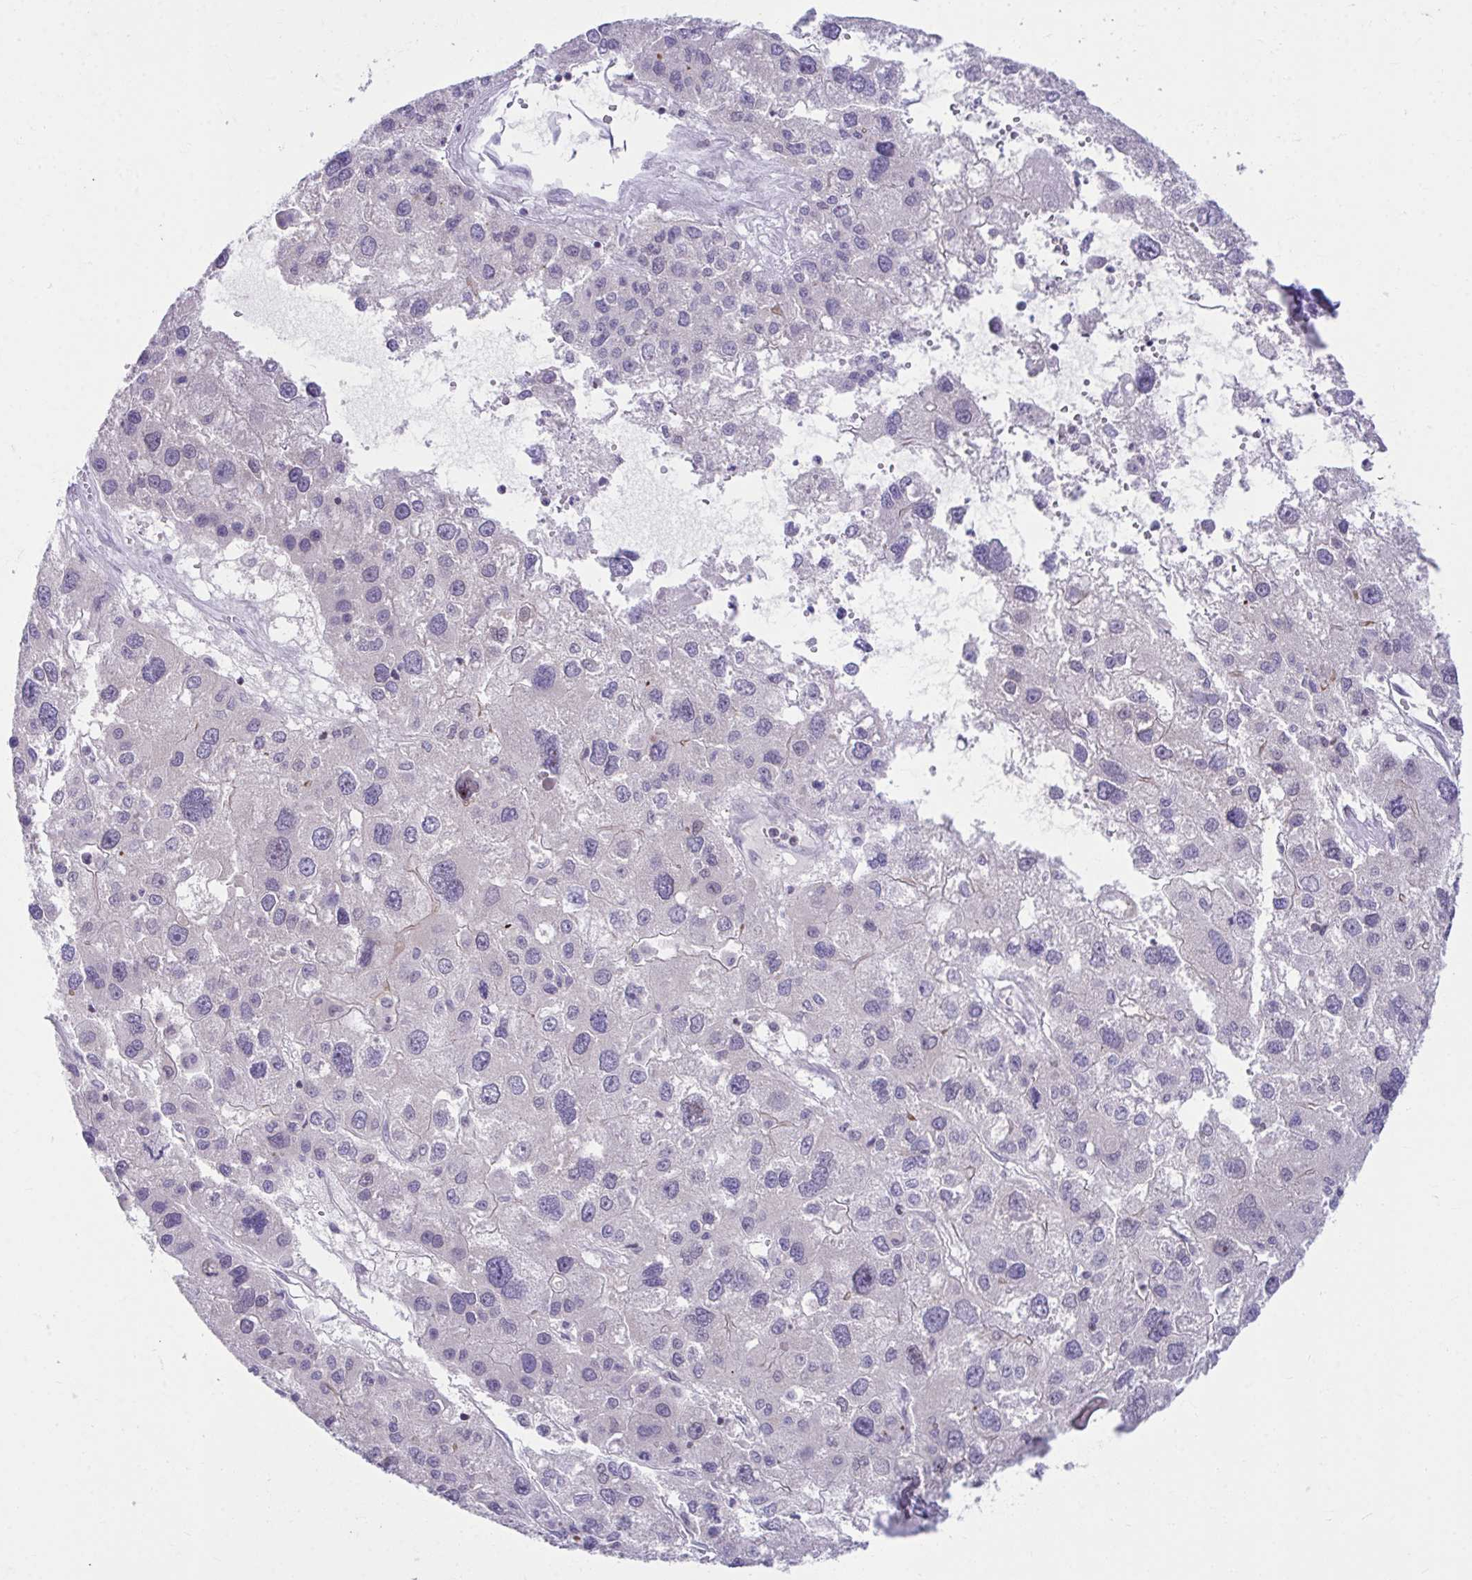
{"staining": {"intensity": "negative", "quantity": "none", "location": "none"}, "tissue": "liver cancer", "cell_type": "Tumor cells", "image_type": "cancer", "snomed": [{"axis": "morphology", "description": "Carcinoma, Hepatocellular, NOS"}, {"axis": "topography", "description": "Liver"}], "caption": "Liver cancer stained for a protein using immunohistochemistry (IHC) reveals no expression tumor cells.", "gene": "OR7A5", "patient": {"sex": "male", "age": 73}}